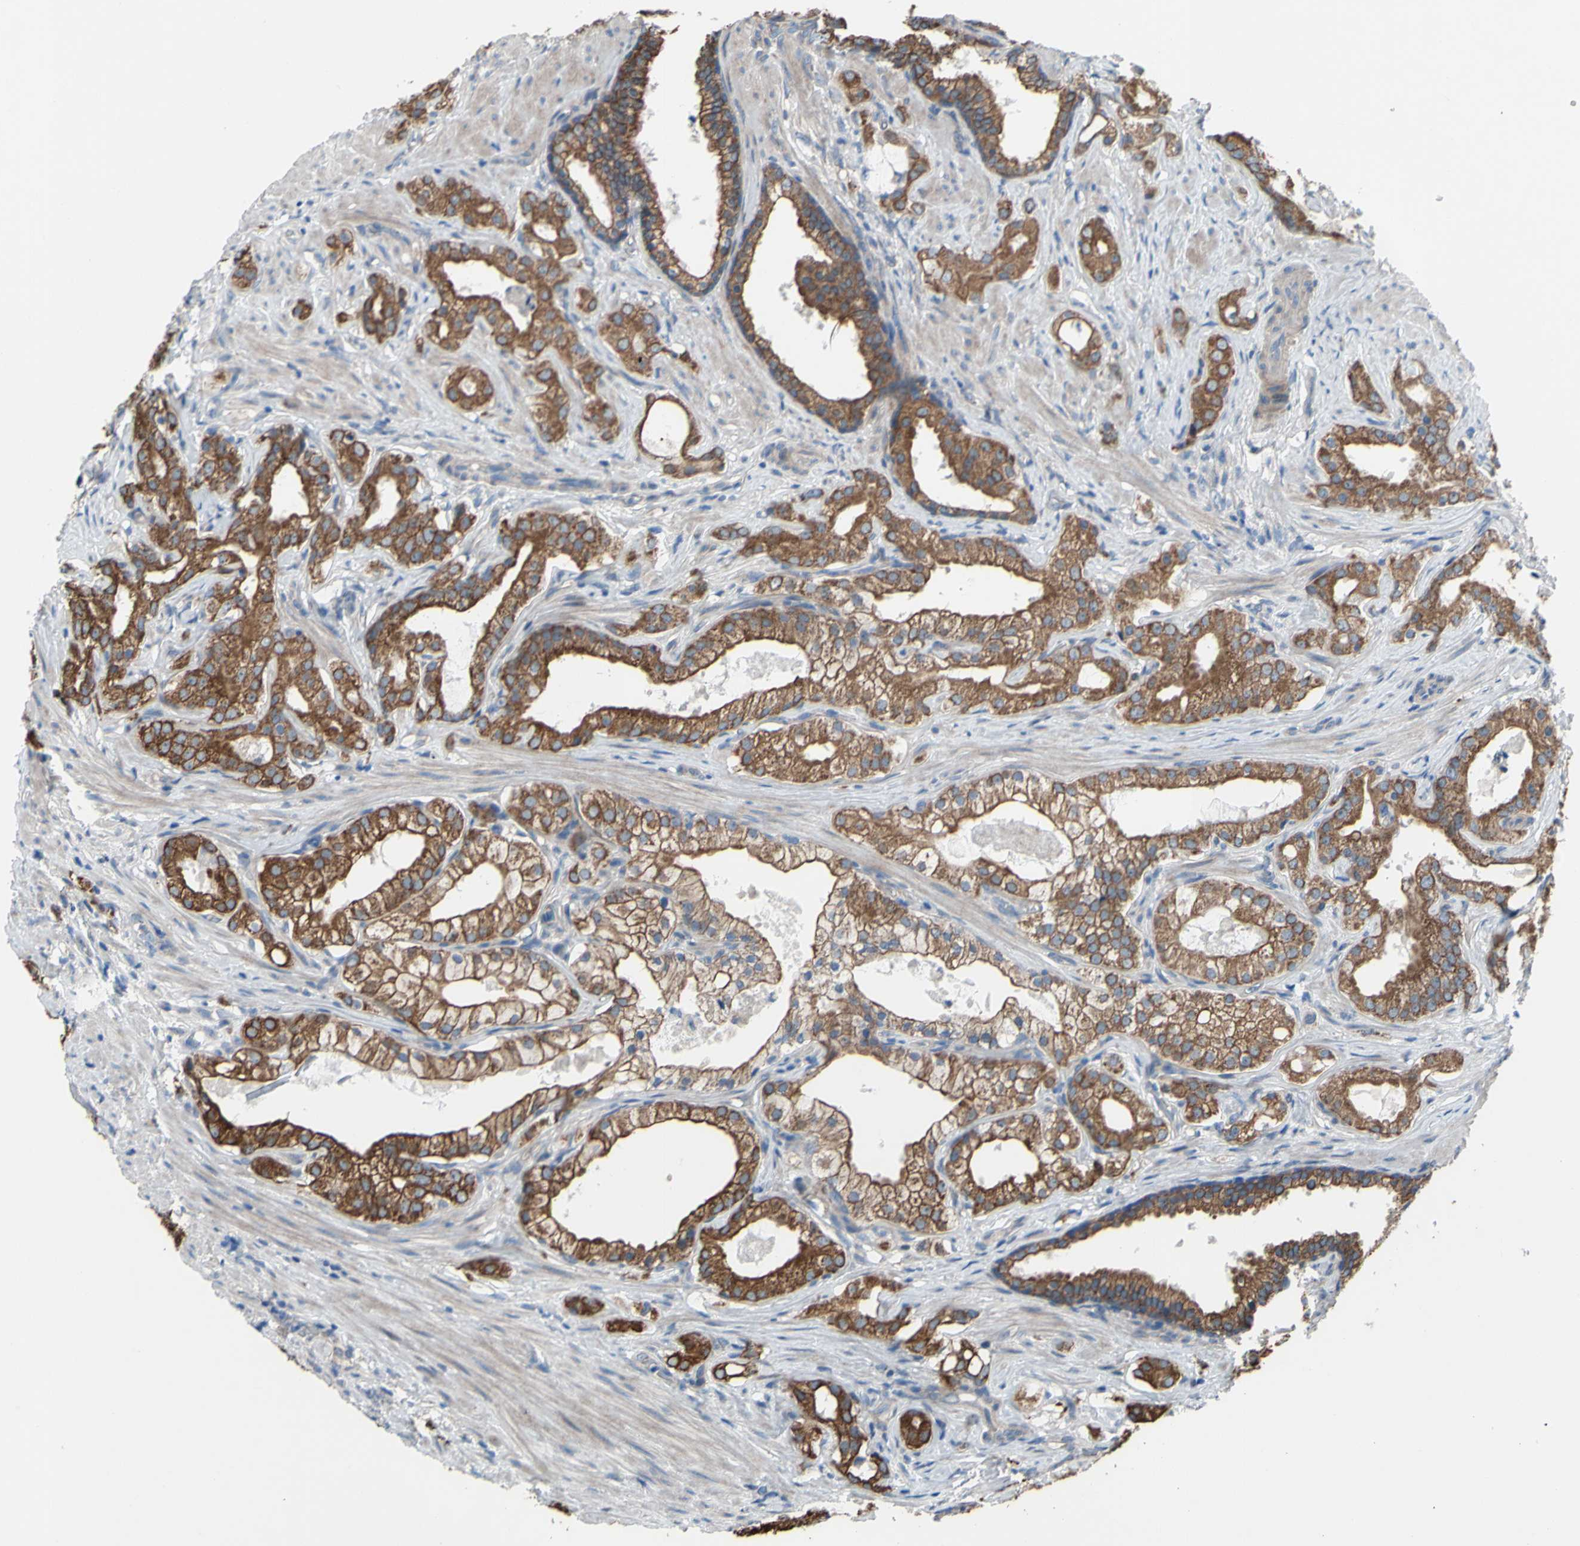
{"staining": {"intensity": "strong", "quantity": ">75%", "location": "cytoplasmic/membranous"}, "tissue": "prostate cancer", "cell_type": "Tumor cells", "image_type": "cancer", "snomed": [{"axis": "morphology", "description": "Adenocarcinoma, Low grade"}, {"axis": "topography", "description": "Prostate"}], "caption": "This is an image of IHC staining of prostate cancer (low-grade adenocarcinoma), which shows strong staining in the cytoplasmic/membranous of tumor cells.", "gene": "GRAMD2B", "patient": {"sex": "male", "age": 59}}